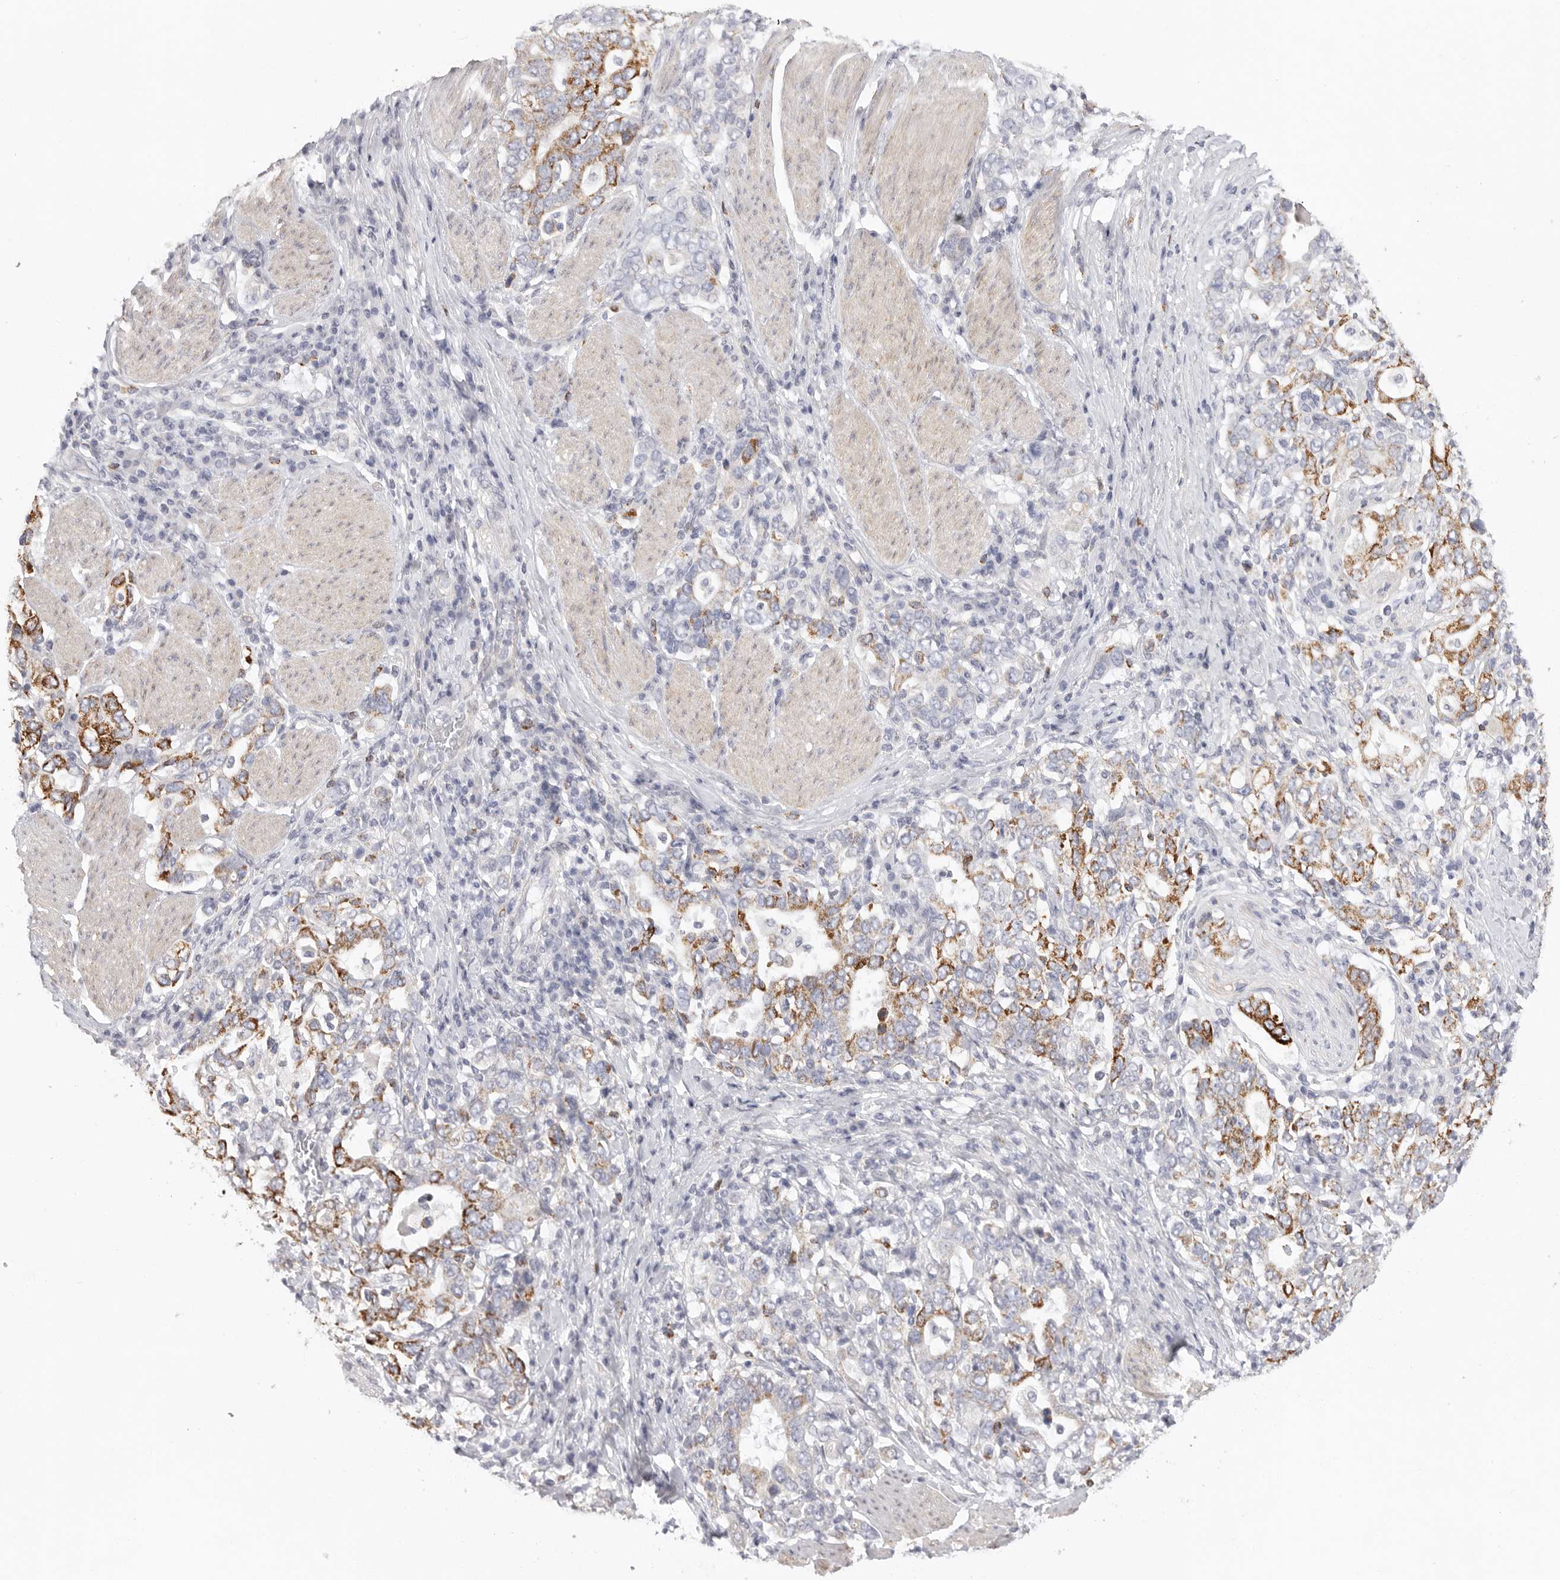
{"staining": {"intensity": "moderate", "quantity": "25%-75%", "location": "cytoplasmic/membranous"}, "tissue": "stomach cancer", "cell_type": "Tumor cells", "image_type": "cancer", "snomed": [{"axis": "morphology", "description": "Adenocarcinoma, NOS"}, {"axis": "topography", "description": "Stomach, upper"}], "caption": "Immunohistochemistry (IHC) photomicrograph of stomach cancer (adenocarcinoma) stained for a protein (brown), which shows medium levels of moderate cytoplasmic/membranous positivity in approximately 25%-75% of tumor cells.", "gene": "ELP3", "patient": {"sex": "male", "age": 62}}